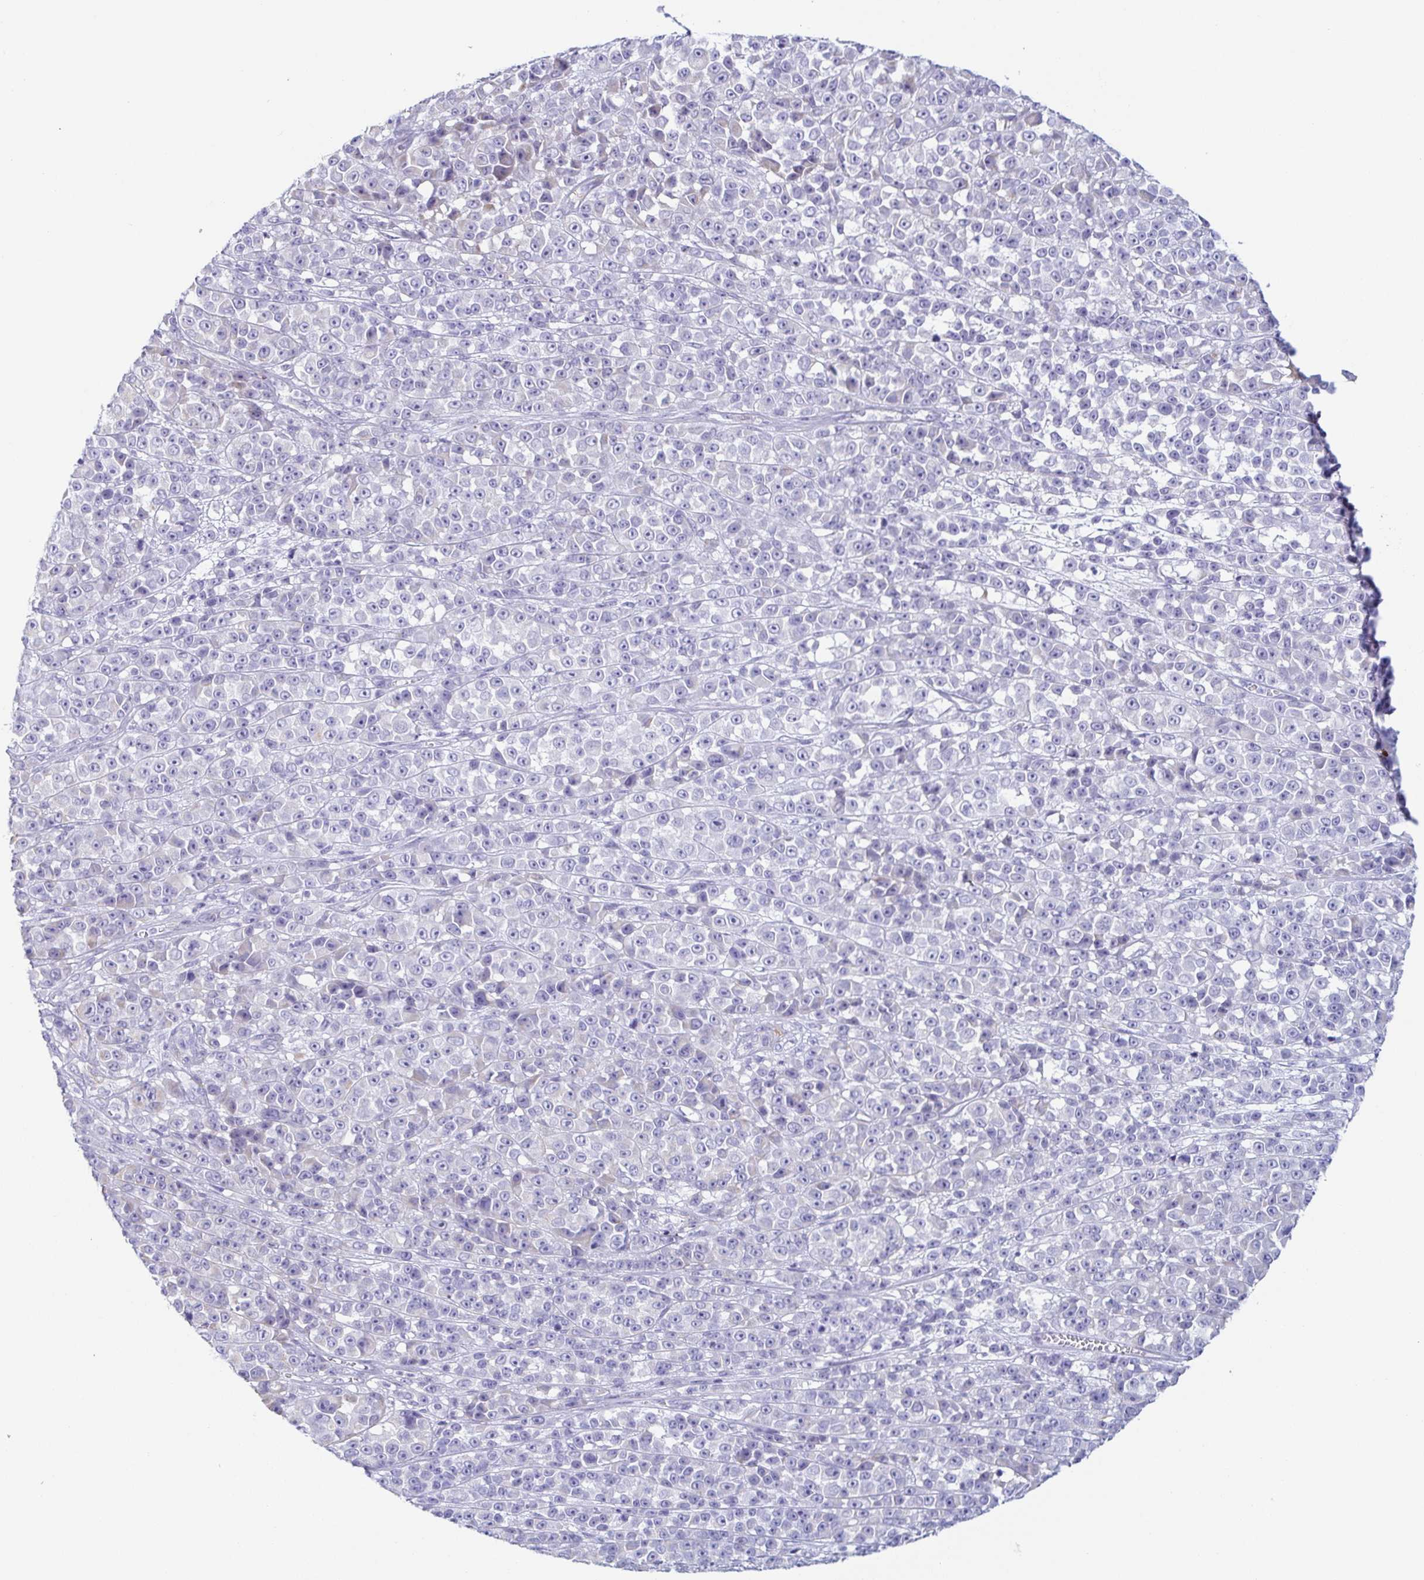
{"staining": {"intensity": "negative", "quantity": "none", "location": "none"}, "tissue": "melanoma", "cell_type": "Tumor cells", "image_type": "cancer", "snomed": [{"axis": "morphology", "description": "Malignant melanoma, NOS"}, {"axis": "topography", "description": "Skin"}, {"axis": "topography", "description": "Skin of back"}], "caption": "This is an immunohistochemistry micrograph of human malignant melanoma. There is no expression in tumor cells.", "gene": "PRR27", "patient": {"sex": "male", "age": 91}}